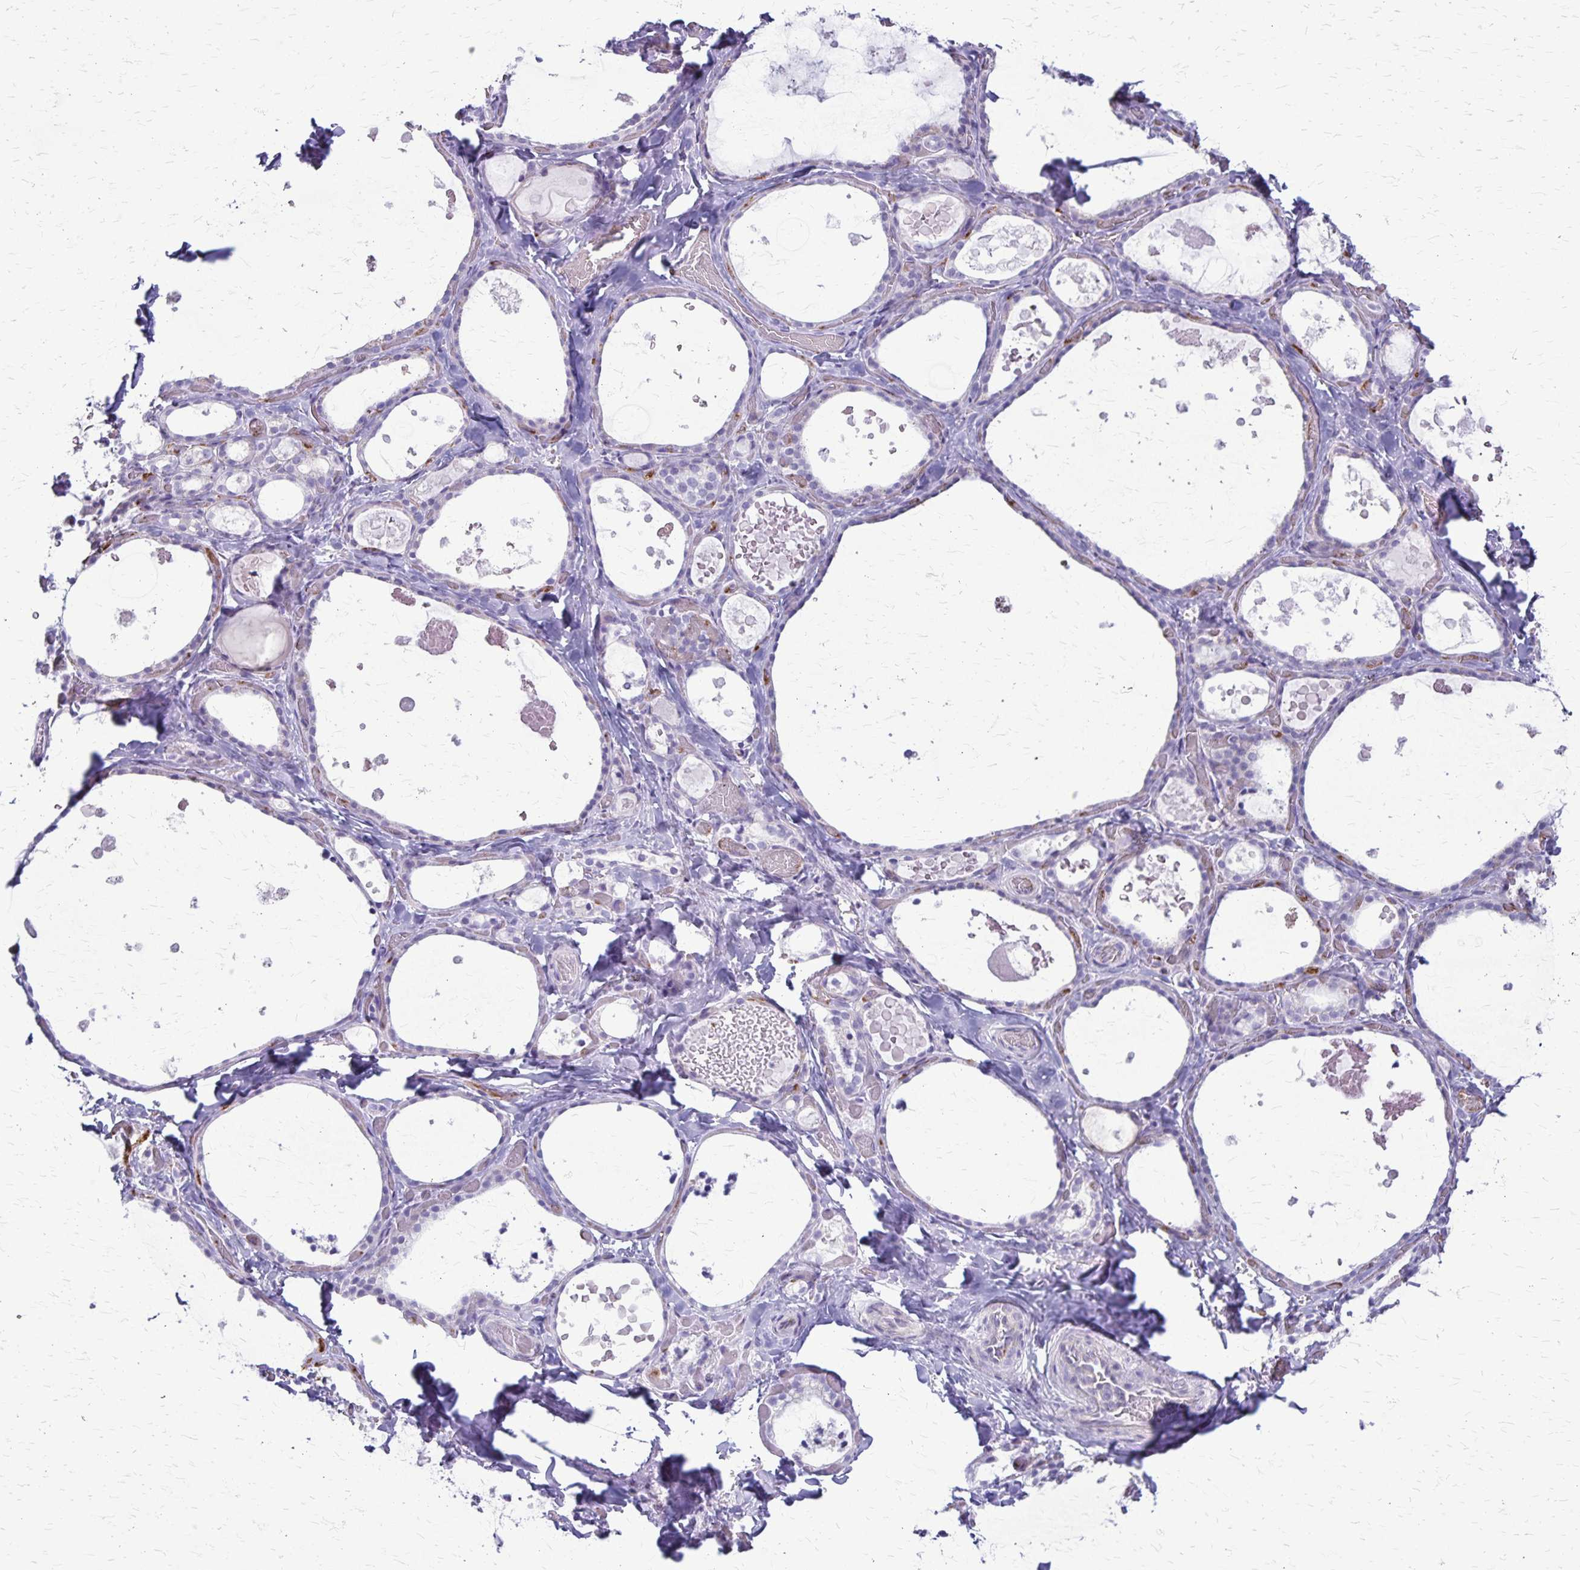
{"staining": {"intensity": "negative", "quantity": "none", "location": "none"}, "tissue": "thyroid gland", "cell_type": "Glandular cells", "image_type": "normal", "snomed": [{"axis": "morphology", "description": "Normal tissue, NOS"}, {"axis": "topography", "description": "Thyroid gland"}], "caption": "Immunohistochemistry micrograph of benign human thyroid gland stained for a protein (brown), which reveals no staining in glandular cells. (Brightfield microscopy of DAB immunohistochemistry (IHC) at high magnification).", "gene": "GP9", "patient": {"sex": "female", "age": 56}}